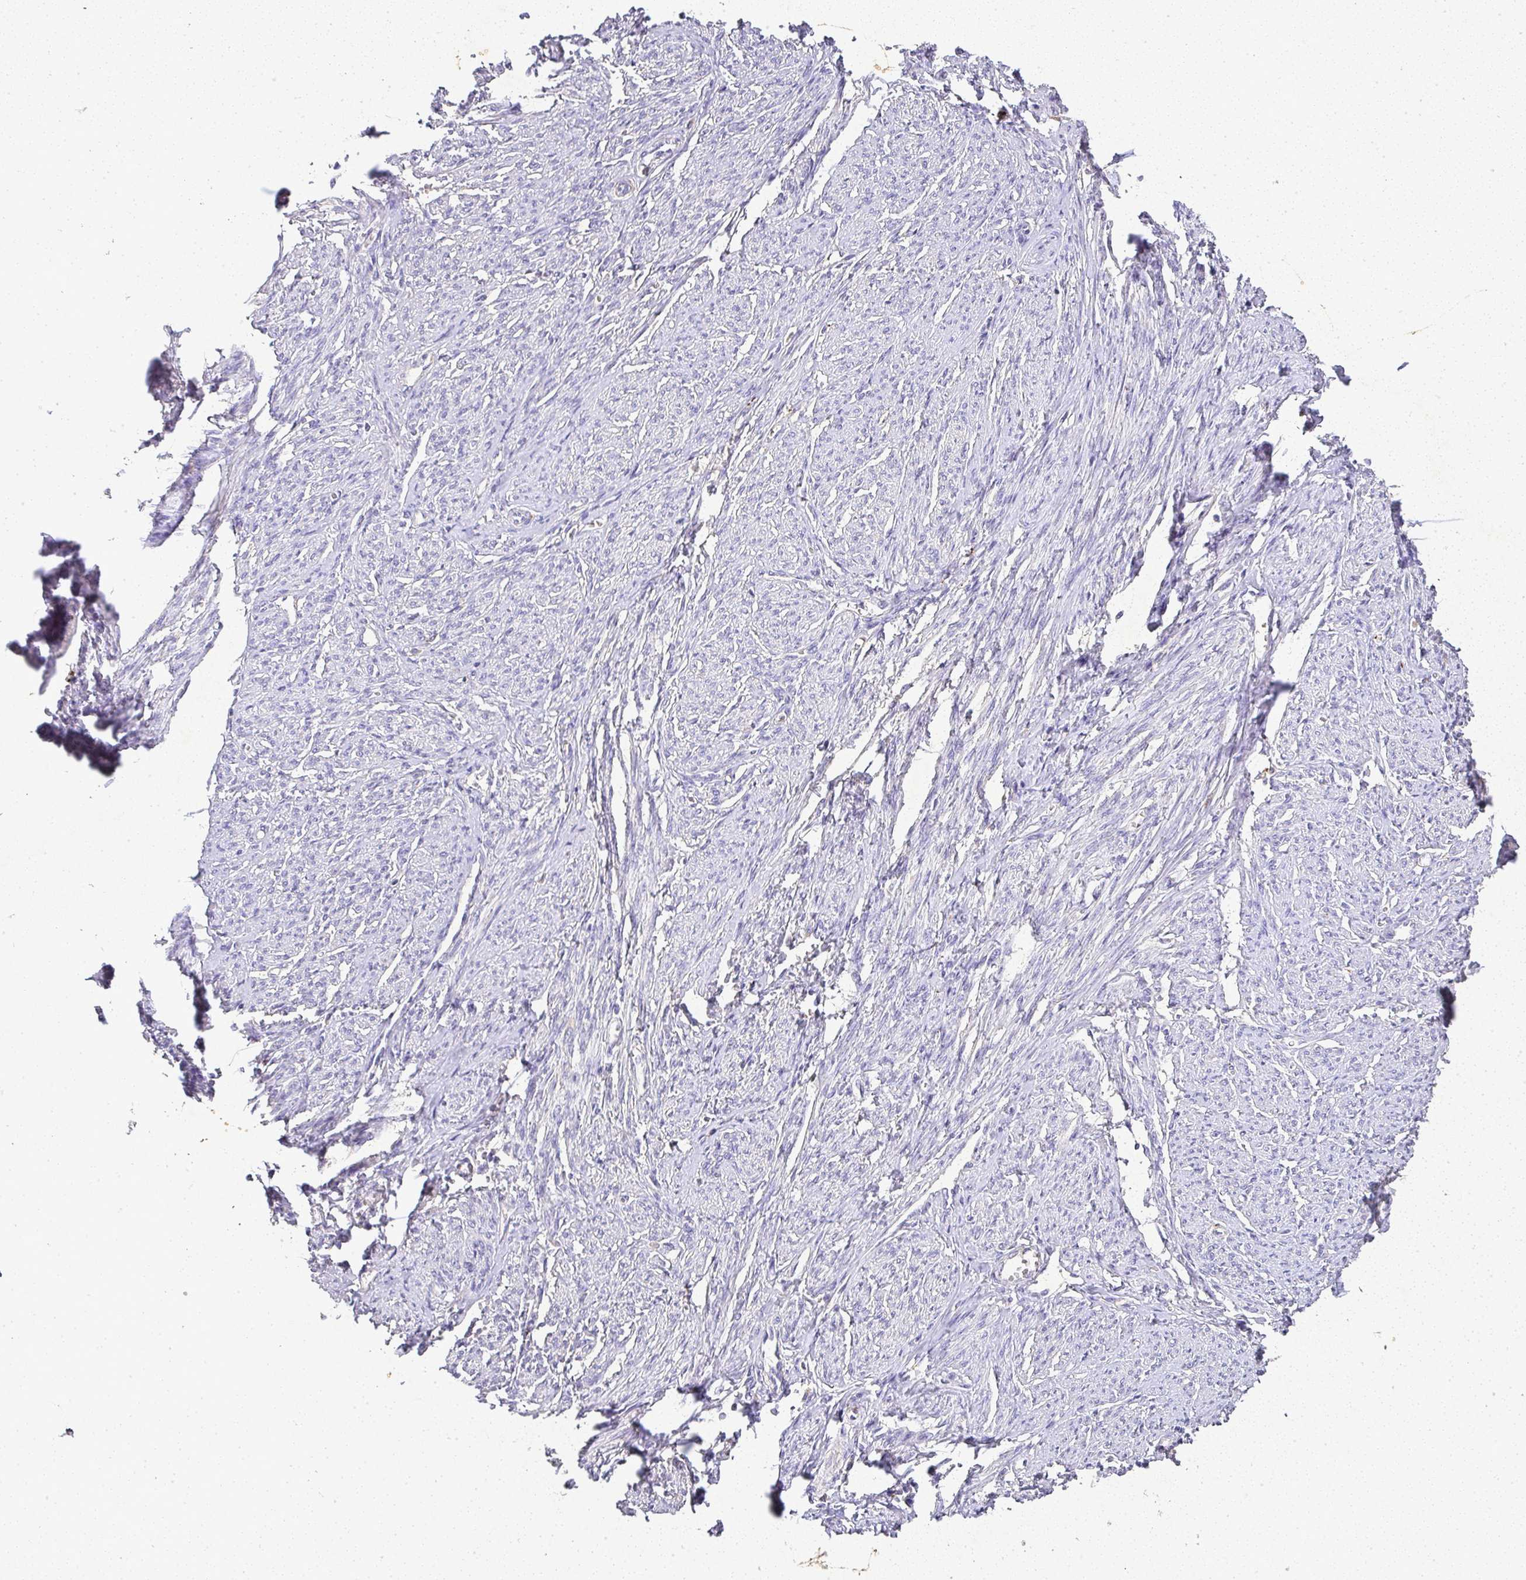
{"staining": {"intensity": "negative", "quantity": "none", "location": "none"}, "tissue": "smooth muscle", "cell_type": "Smooth muscle cells", "image_type": "normal", "snomed": [{"axis": "morphology", "description": "Normal tissue, NOS"}, {"axis": "topography", "description": "Smooth muscle"}], "caption": "IHC micrograph of unremarkable smooth muscle stained for a protein (brown), which shows no staining in smooth muscle cells. Nuclei are stained in blue.", "gene": "RPS2", "patient": {"sex": "female", "age": 65}}